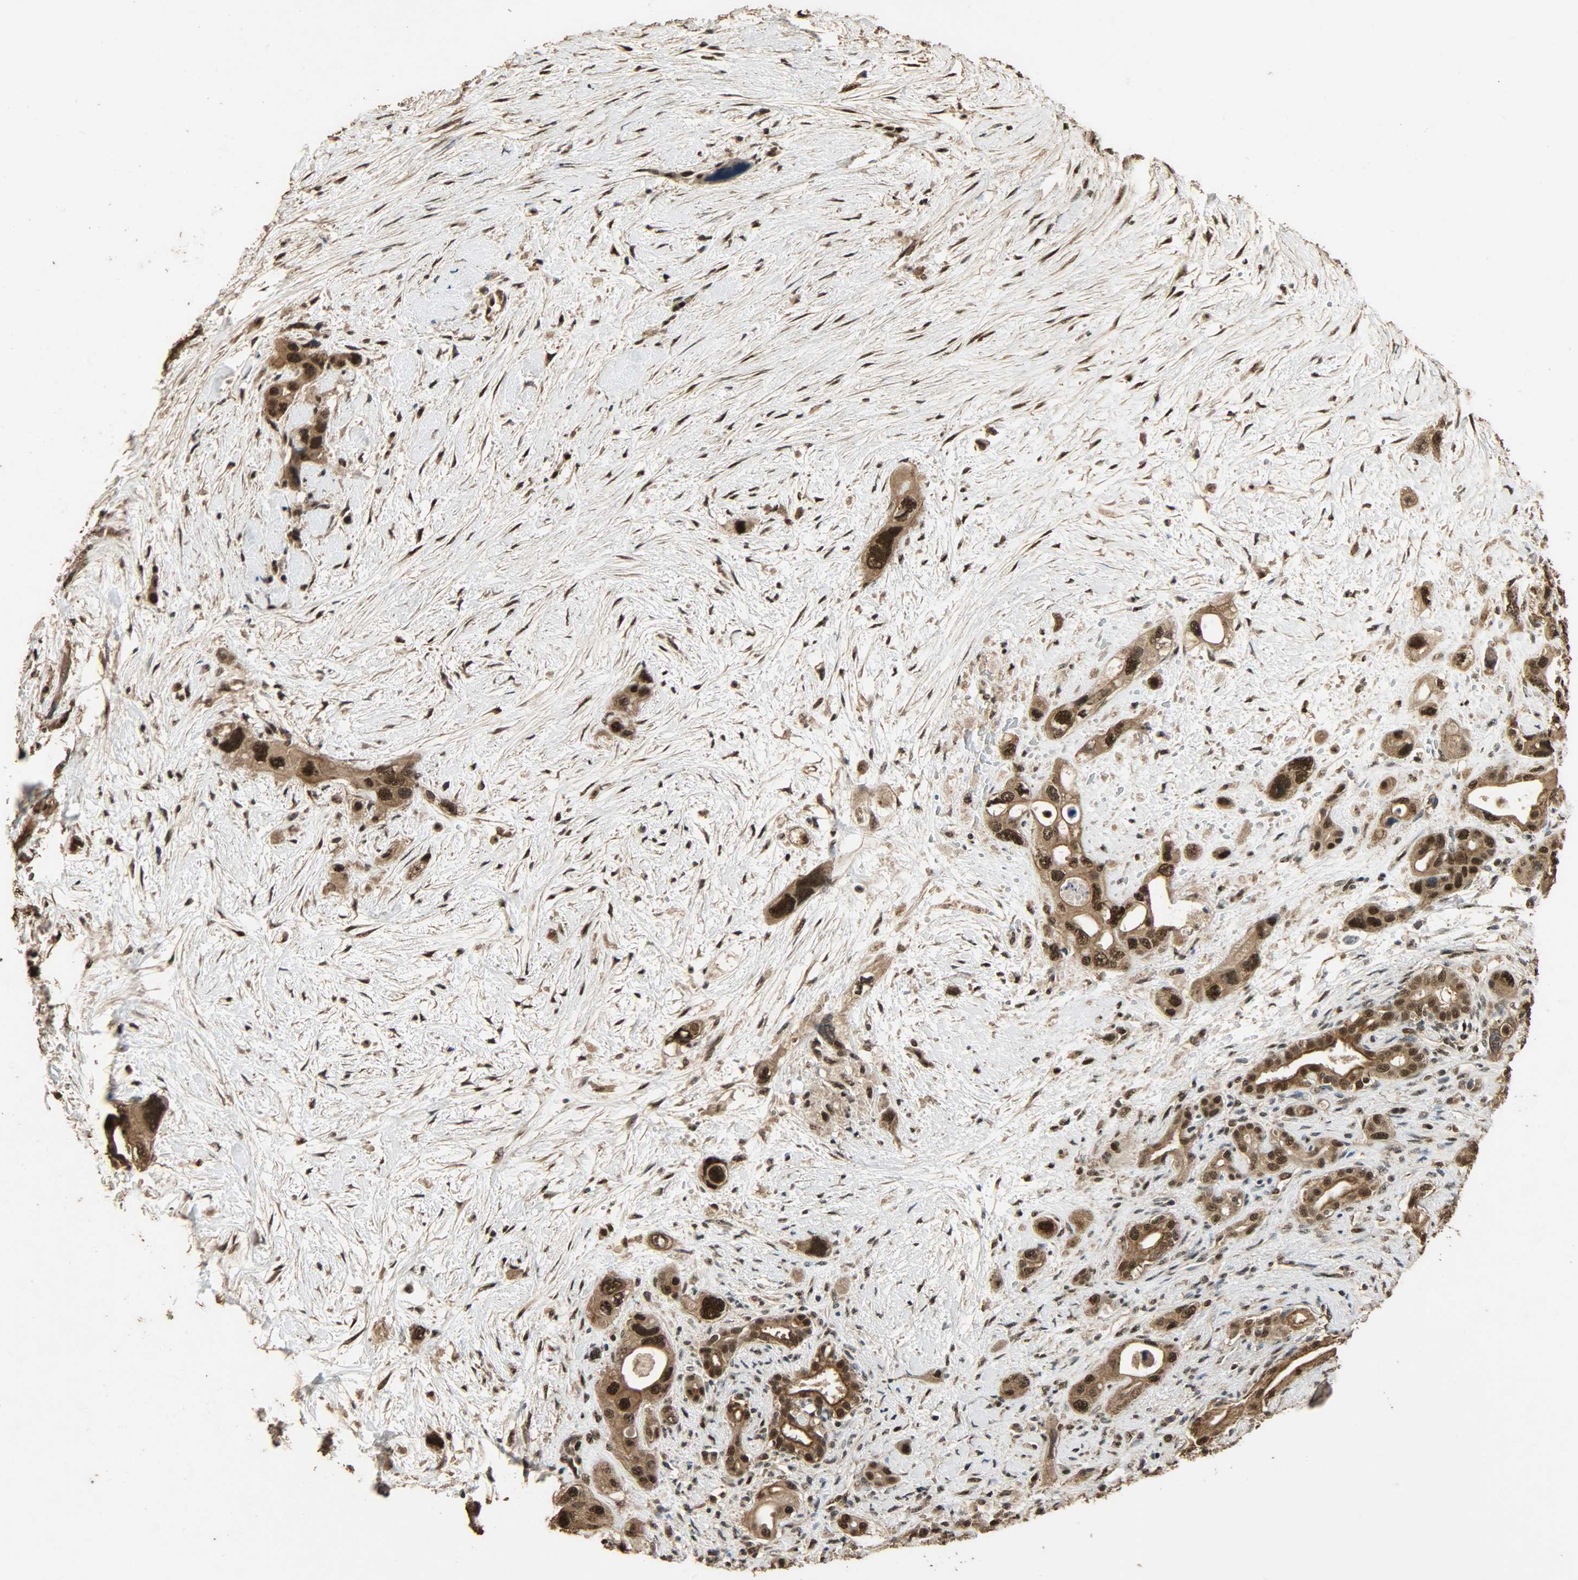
{"staining": {"intensity": "strong", "quantity": ">75%", "location": "cytoplasmic/membranous,nuclear"}, "tissue": "pancreatic cancer", "cell_type": "Tumor cells", "image_type": "cancer", "snomed": [{"axis": "morphology", "description": "Adenocarcinoma, NOS"}, {"axis": "topography", "description": "Pancreas"}], "caption": "Pancreatic cancer was stained to show a protein in brown. There is high levels of strong cytoplasmic/membranous and nuclear positivity in about >75% of tumor cells.", "gene": "CCNT2", "patient": {"sex": "male", "age": 46}}